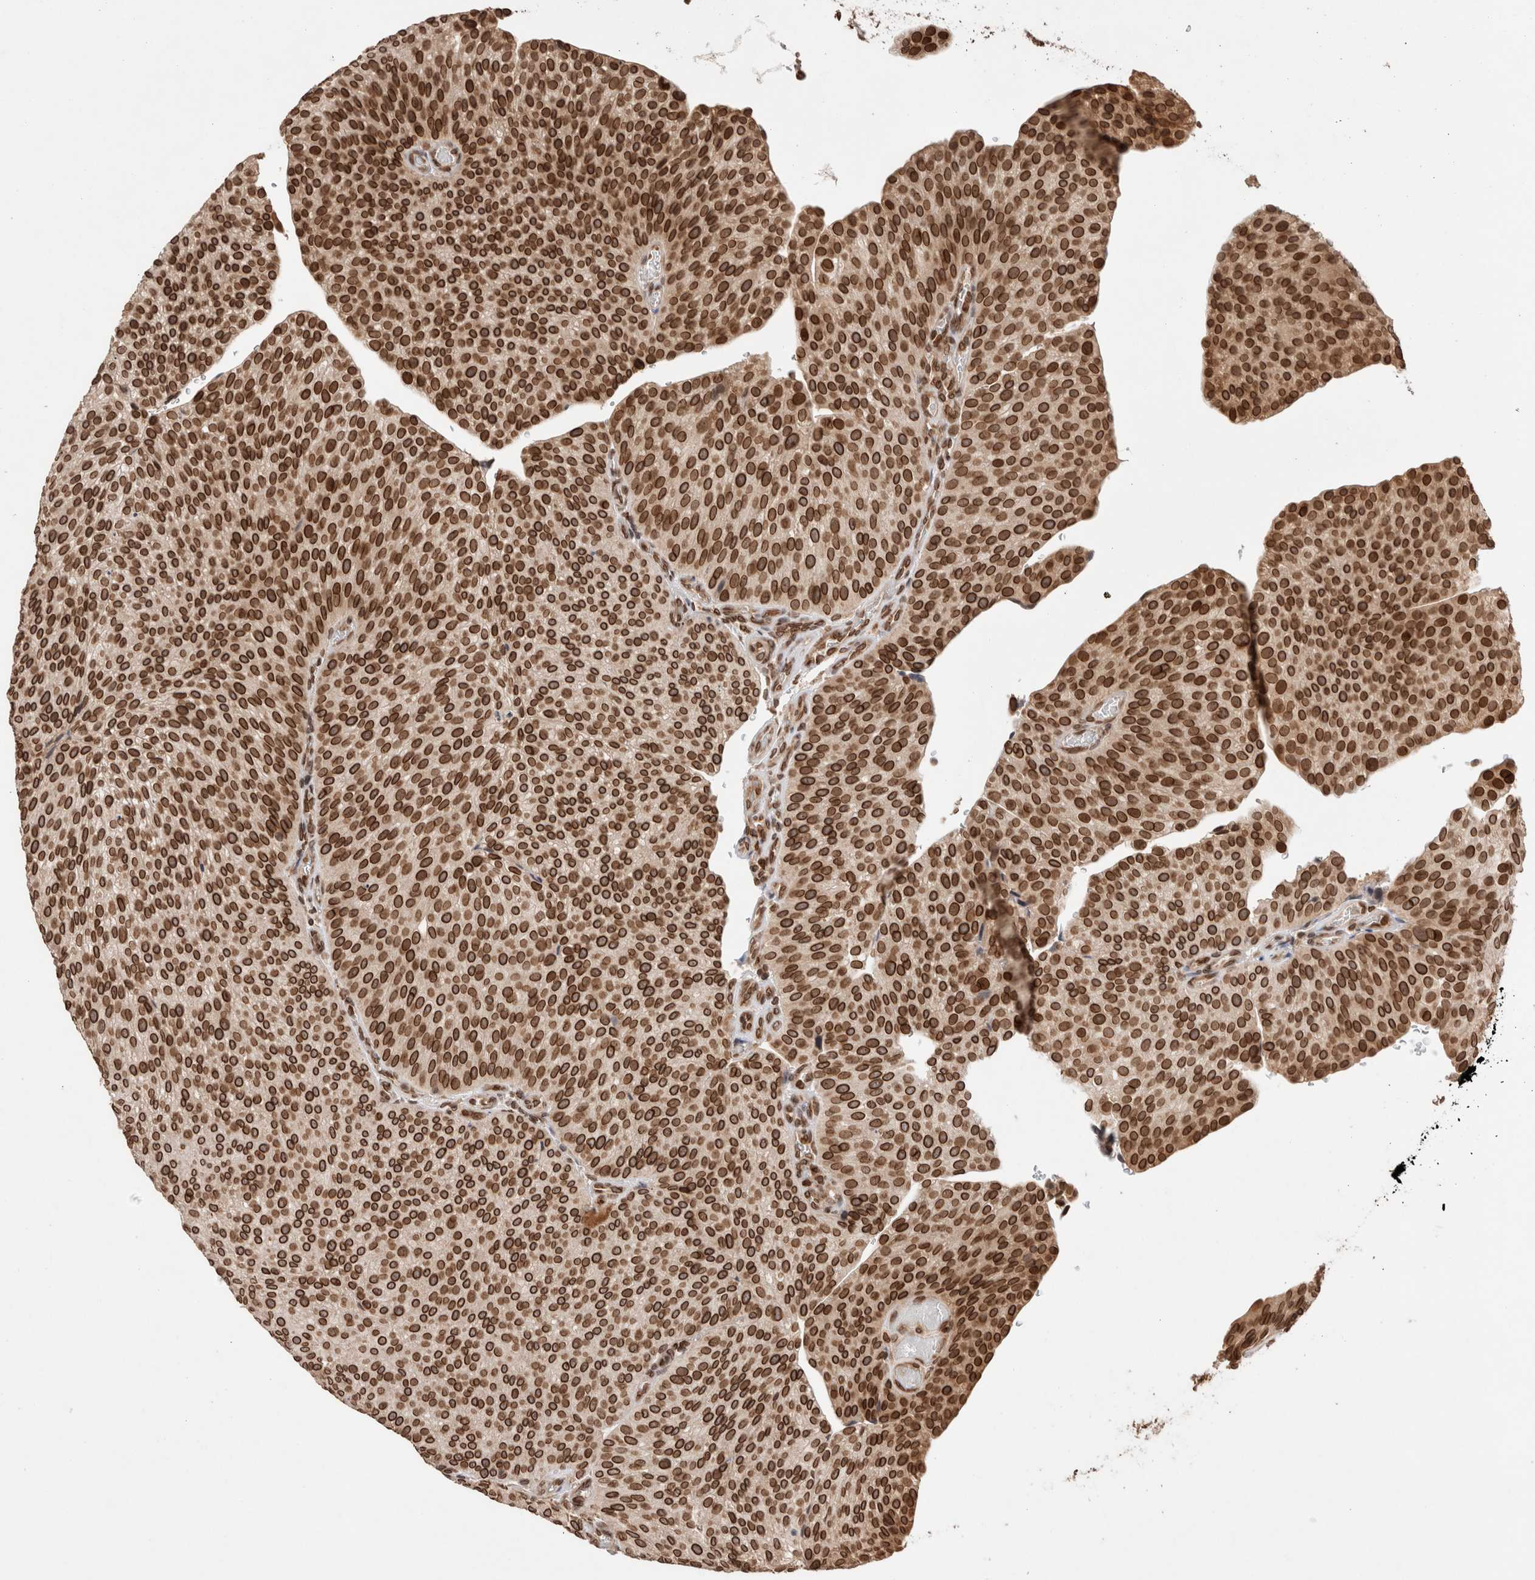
{"staining": {"intensity": "strong", "quantity": ">75%", "location": "cytoplasmic/membranous,nuclear"}, "tissue": "urothelial cancer", "cell_type": "Tumor cells", "image_type": "cancer", "snomed": [{"axis": "morphology", "description": "Normal tissue, NOS"}, {"axis": "morphology", "description": "Urothelial carcinoma, Low grade"}, {"axis": "topography", "description": "Smooth muscle"}, {"axis": "topography", "description": "Urinary bladder"}], "caption": "Human low-grade urothelial carcinoma stained with a protein marker displays strong staining in tumor cells.", "gene": "TPR", "patient": {"sex": "male", "age": 60}}